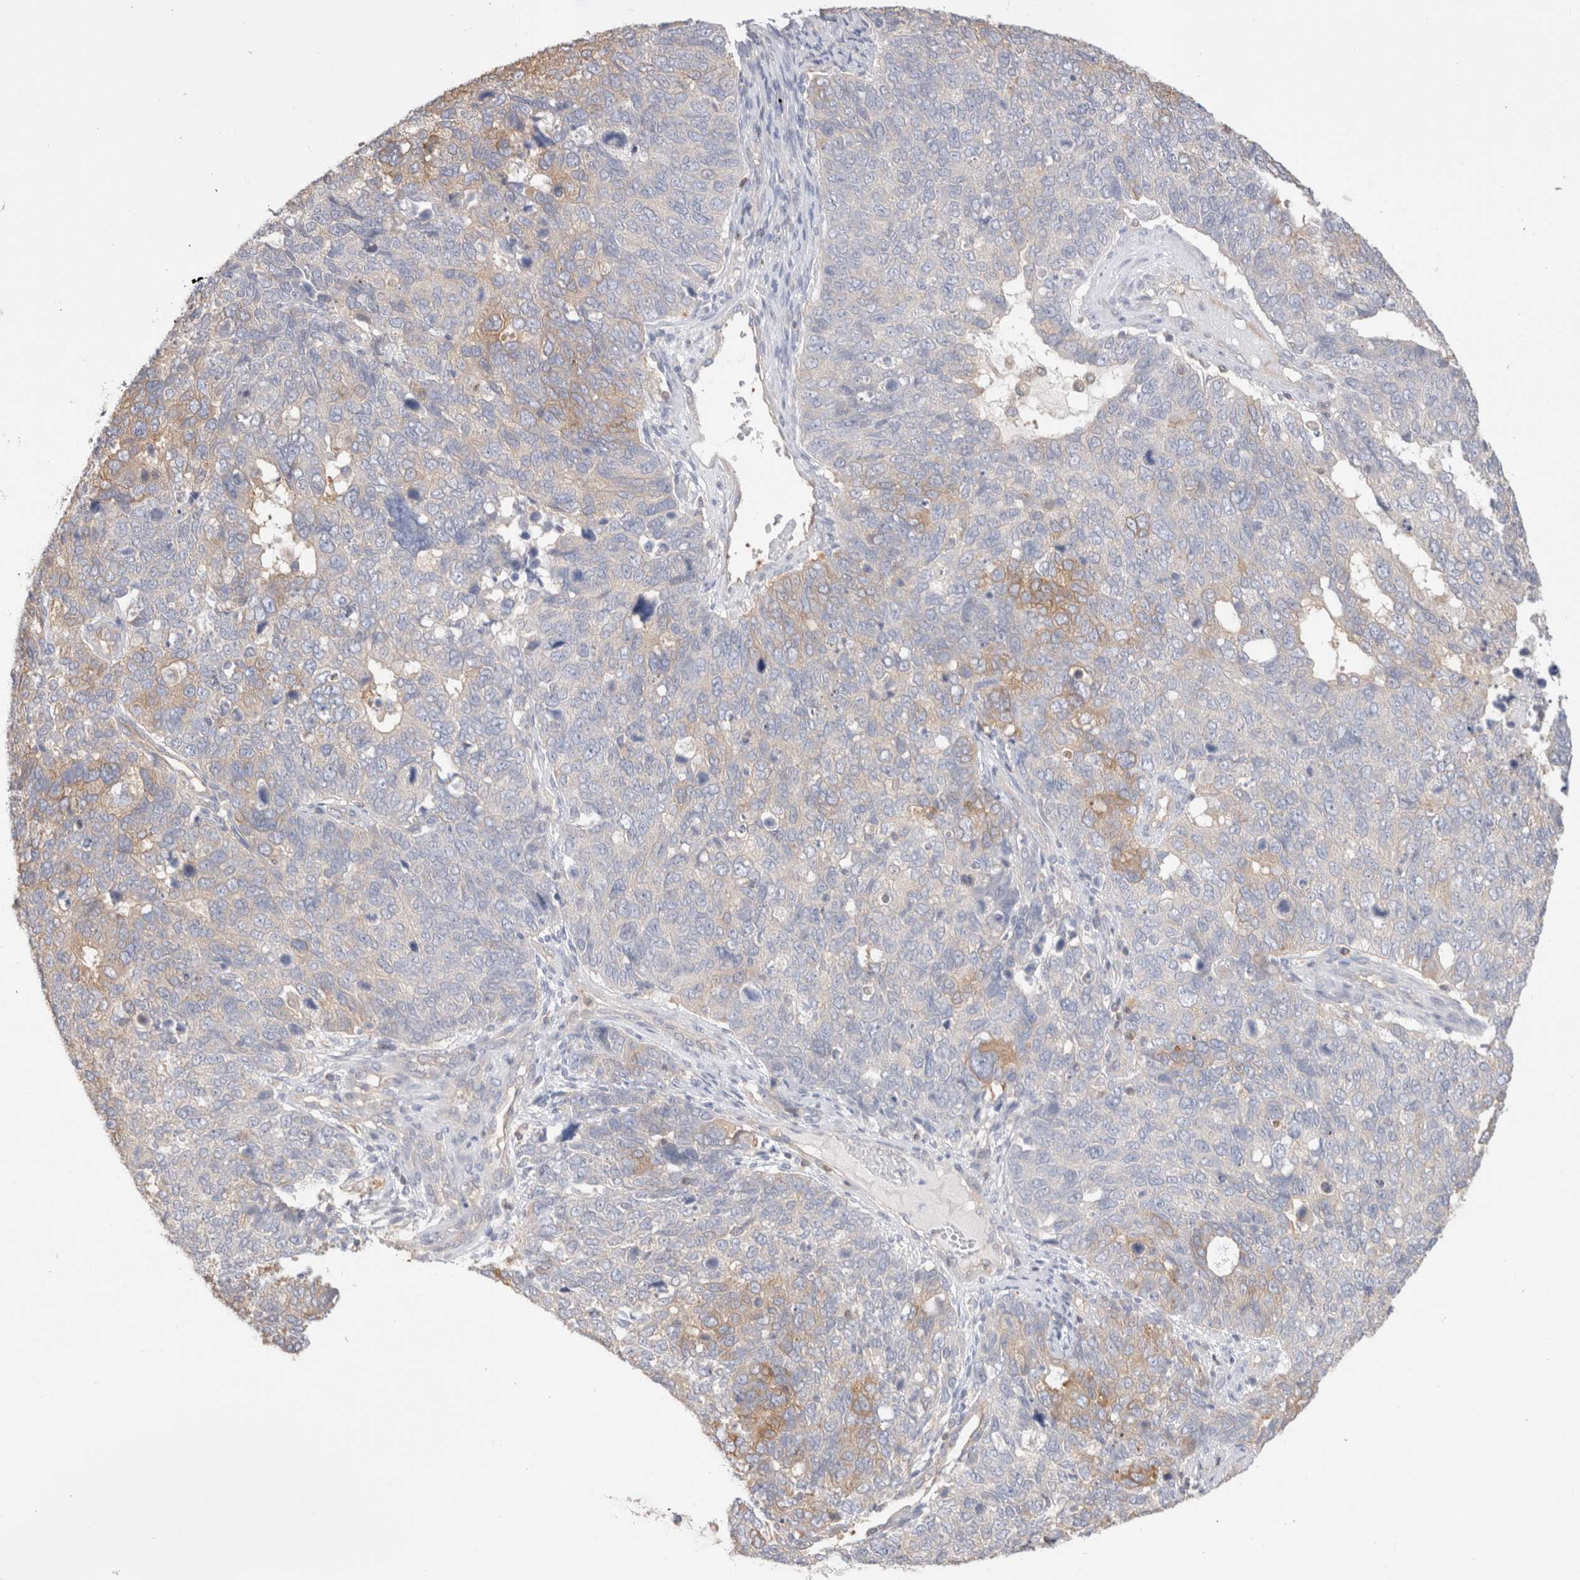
{"staining": {"intensity": "weak", "quantity": "<25%", "location": "cytoplasmic/membranous"}, "tissue": "cervical cancer", "cell_type": "Tumor cells", "image_type": "cancer", "snomed": [{"axis": "morphology", "description": "Squamous cell carcinoma, NOS"}, {"axis": "topography", "description": "Cervix"}], "caption": "A histopathology image of human cervical cancer is negative for staining in tumor cells. Nuclei are stained in blue.", "gene": "CAPN2", "patient": {"sex": "female", "age": 63}}